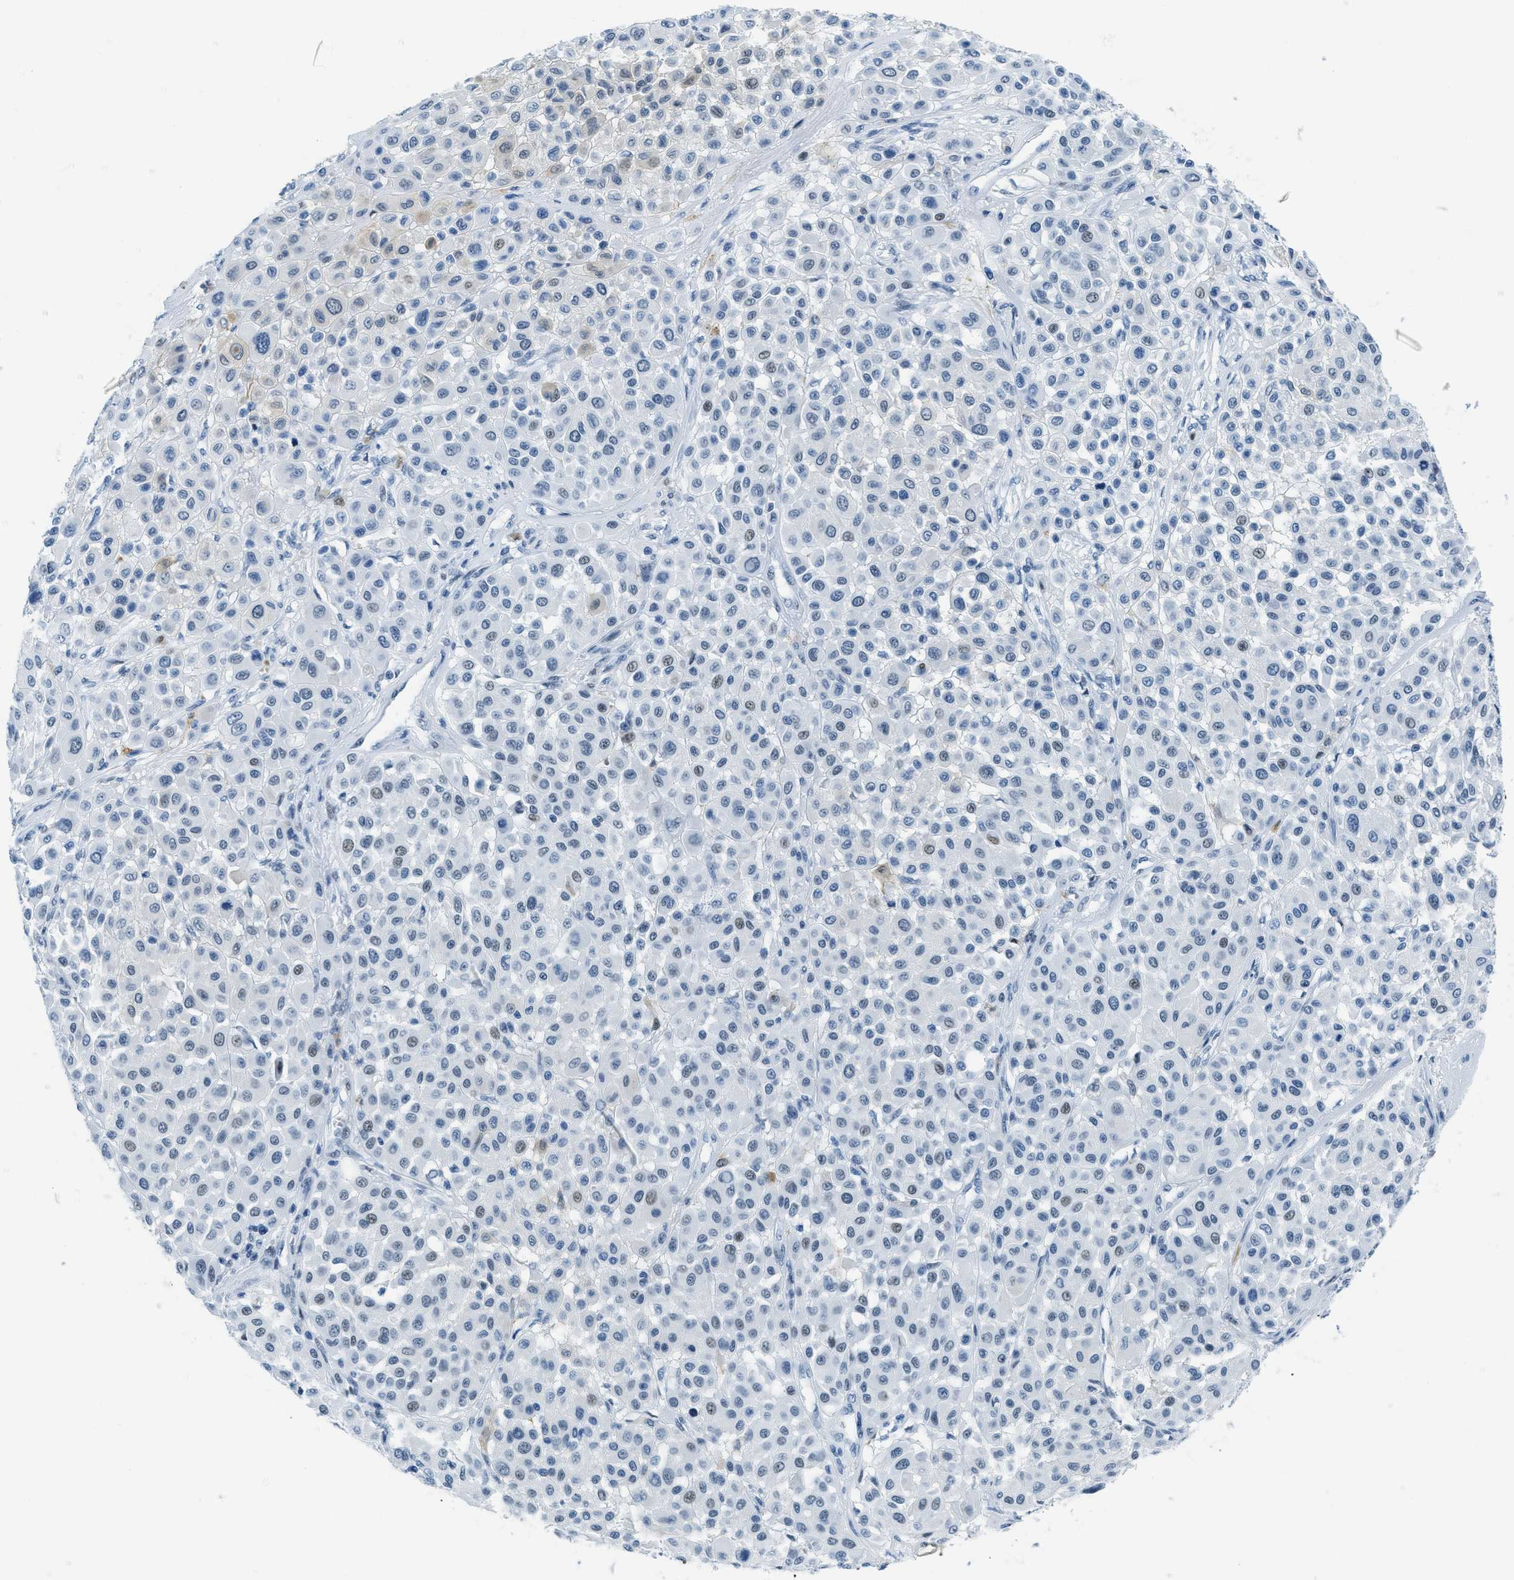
{"staining": {"intensity": "weak", "quantity": "<25%", "location": "nuclear"}, "tissue": "melanoma", "cell_type": "Tumor cells", "image_type": "cancer", "snomed": [{"axis": "morphology", "description": "Malignant melanoma, Metastatic site"}, {"axis": "topography", "description": "Soft tissue"}], "caption": "Immunohistochemistry (IHC) photomicrograph of melanoma stained for a protein (brown), which reveals no positivity in tumor cells.", "gene": "PLA2G2A", "patient": {"sex": "male", "age": 41}}